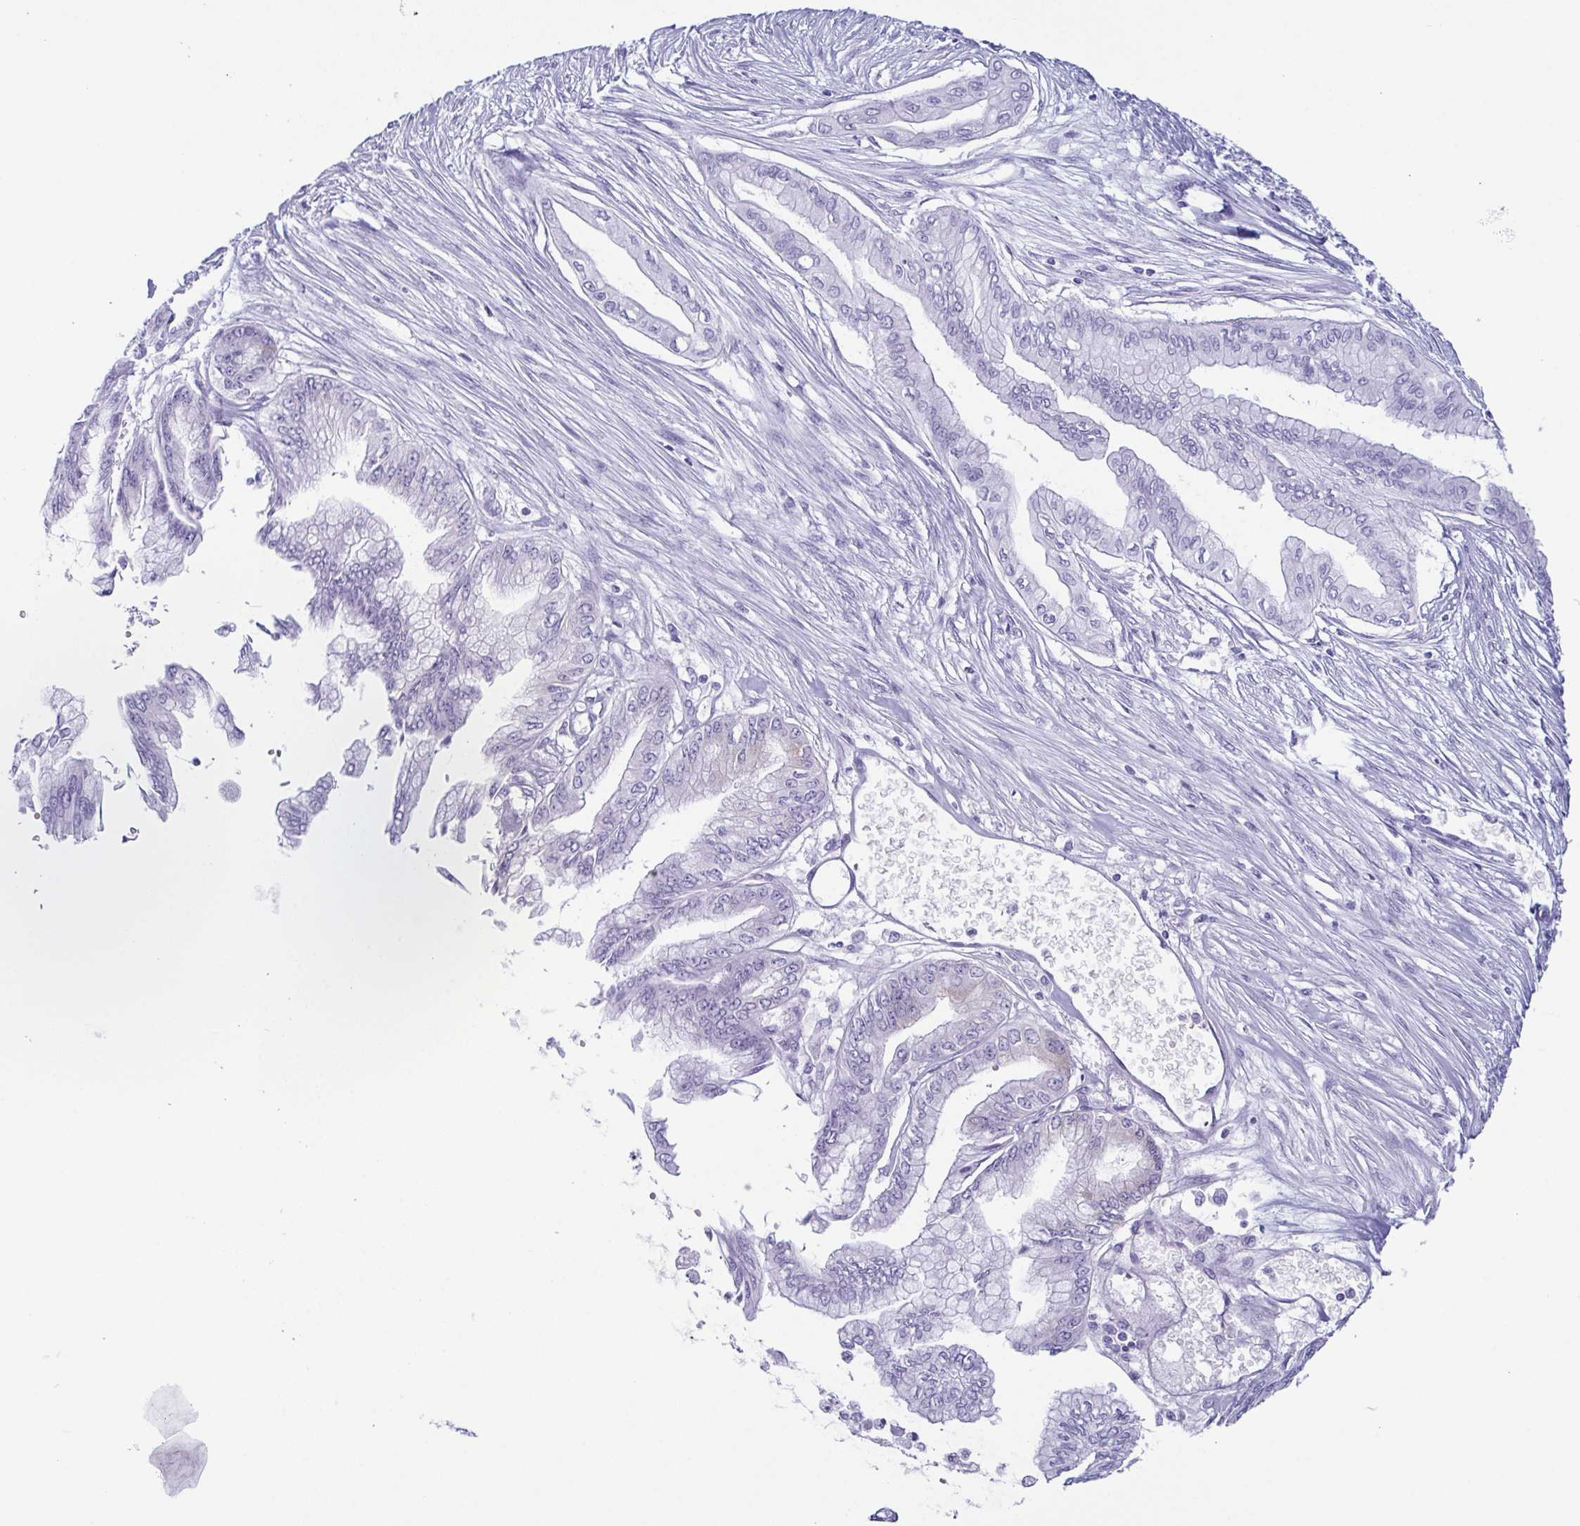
{"staining": {"intensity": "negative", "quantity": "none", "location": "none"}, "tissue": "pancreatic cancer", "cell_type": "Tumor cells", "image_type": "cancer", "snomed": [{"axis": "morphology", "description": "Adenocarcinoma, NOS"}, {"axis": "topography", "description": "Pancreas"}], "caption": "Tumor cells show no significant protein staining in adenocarcinoma (pancreatic).", "gene": "ENKUR", "patient": {"sex": "female", "age": 68}}